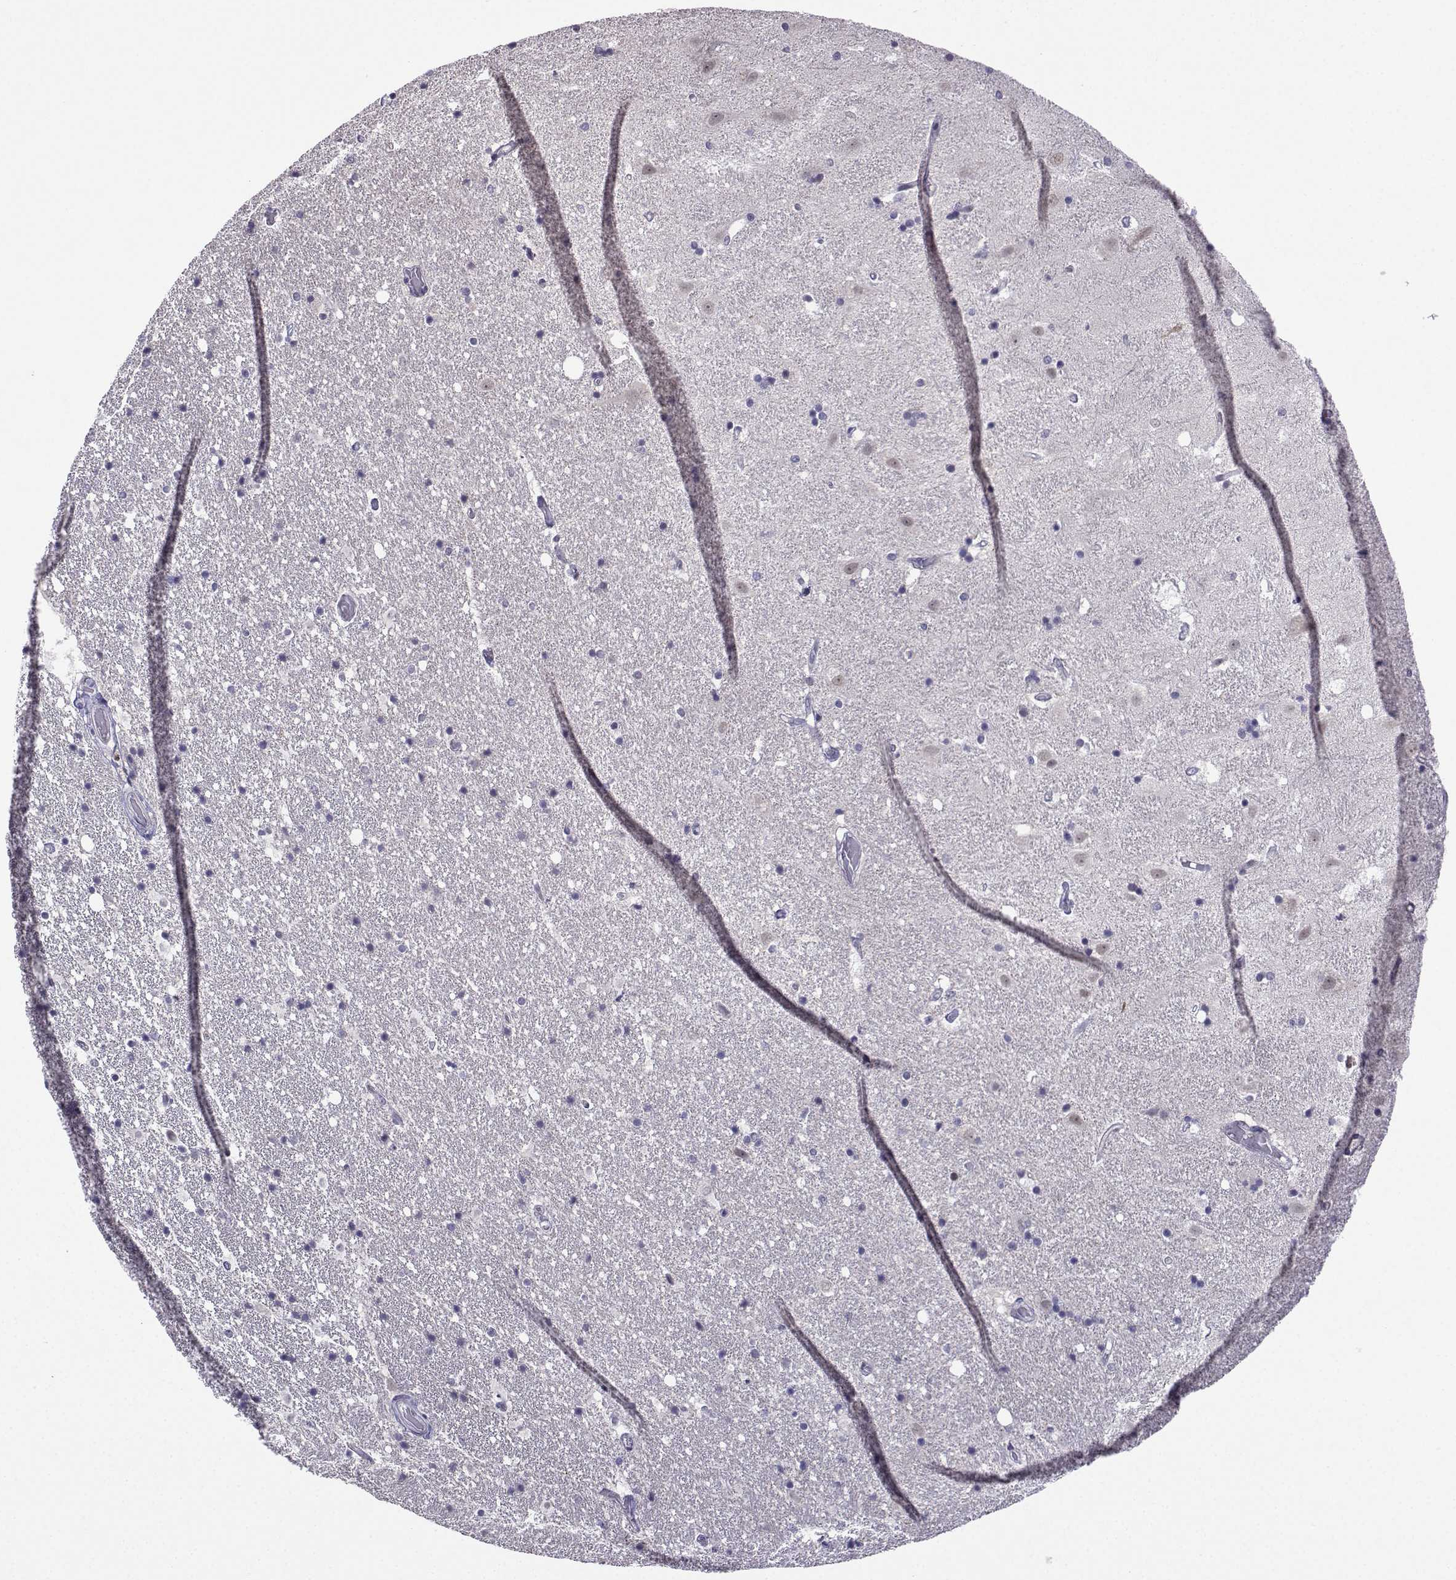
{"staining": {"intensity": "negative", "quantity": "none", "location": "none"}, "tissue": "hippocampus", "cell_type": "Glial cells", "image_type": "normal", "snomed": [{"axis": "morphology", "description": "Normal tissue, NOS"}, {"axis": "topography", "description": "Hippocampus"}], "caption": "Immunohistochemical staining of benign human hippocampus reveals no significant expression in glial cells. The staining is performed using DAB brown chromogen with nuclei counter-stained in using hematoxylin.", "gene": "FGF3", "patient": {"sex": "male", "age": 49}}